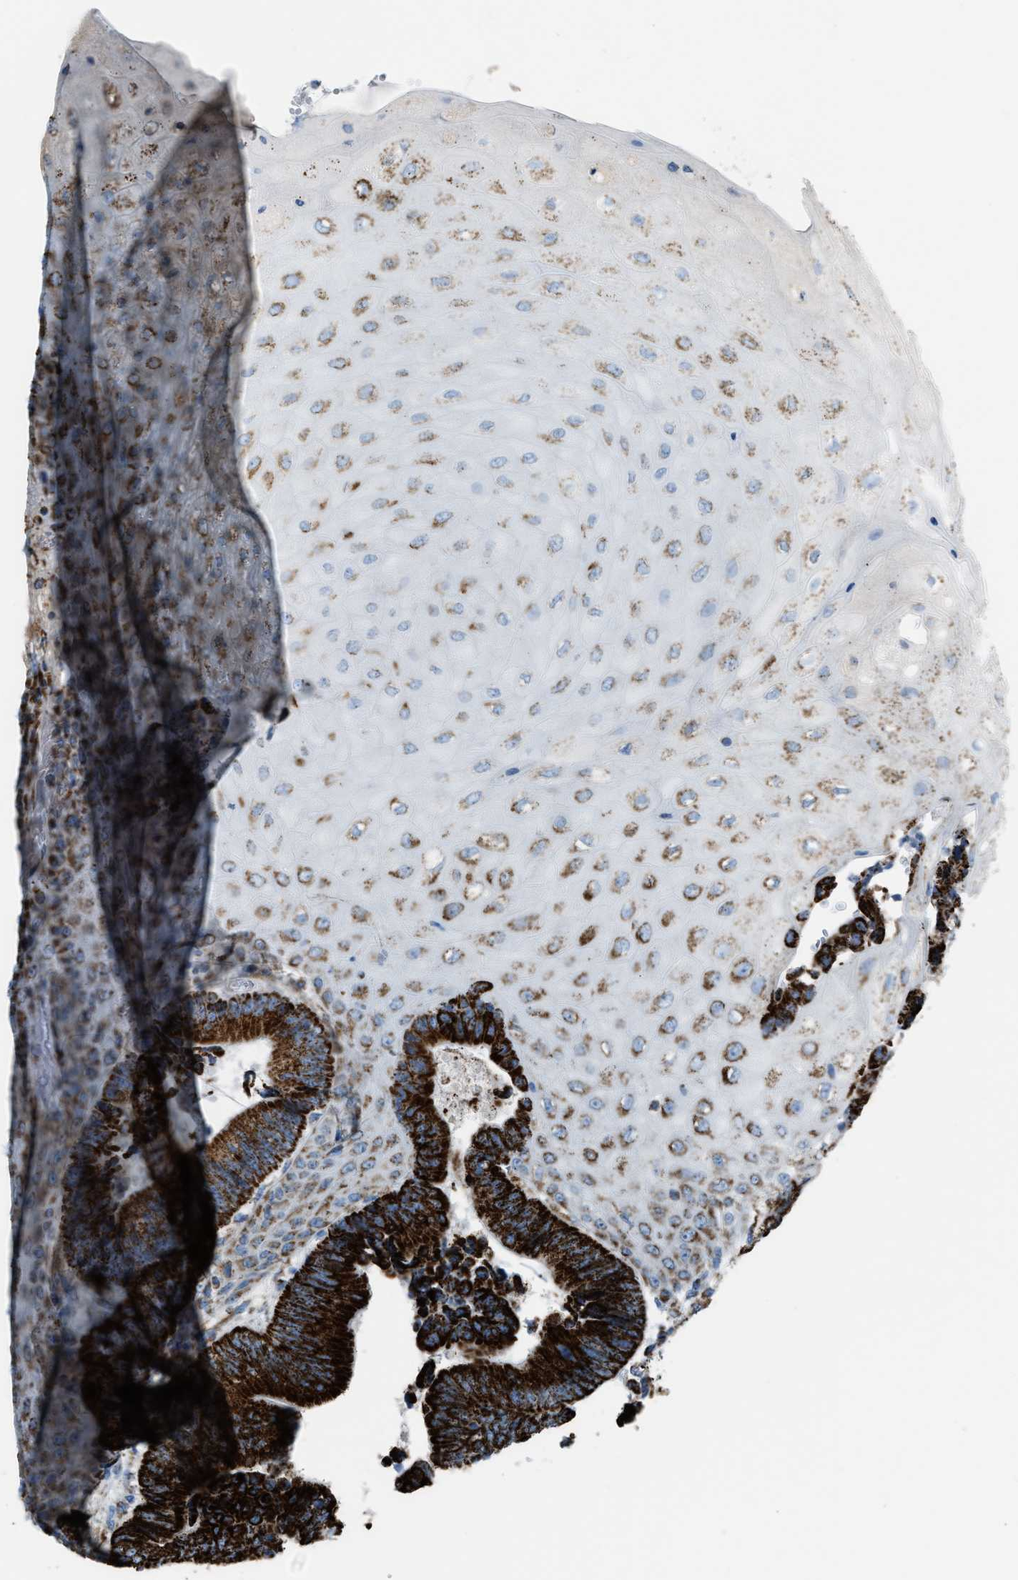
{"staining": {"intensity": "strong", "quantity": ">75%", "location": "cytoplasmic/membranous"}, "tissue": "colorectal cancer", "cell_type": "Tumor cells", "image_type": "cancer", "snomed": [{"axis": "morphology", "description": "Adenocarcinoma, NOS"}, {"axis": "topography", "description": "Rectum"}, {"axis": "topography", "description": "Anal"}], "caption": "IHC (DAB (3,3'-diaminobenzidine)) staining of human colorectal cancer (adenocarcinoma) exhibits strong cytoplasmic/membranous protein expression in about >75% of tumor cells.", "gene": "MDH2", "patient": {"sex": "female", "age": 89}}